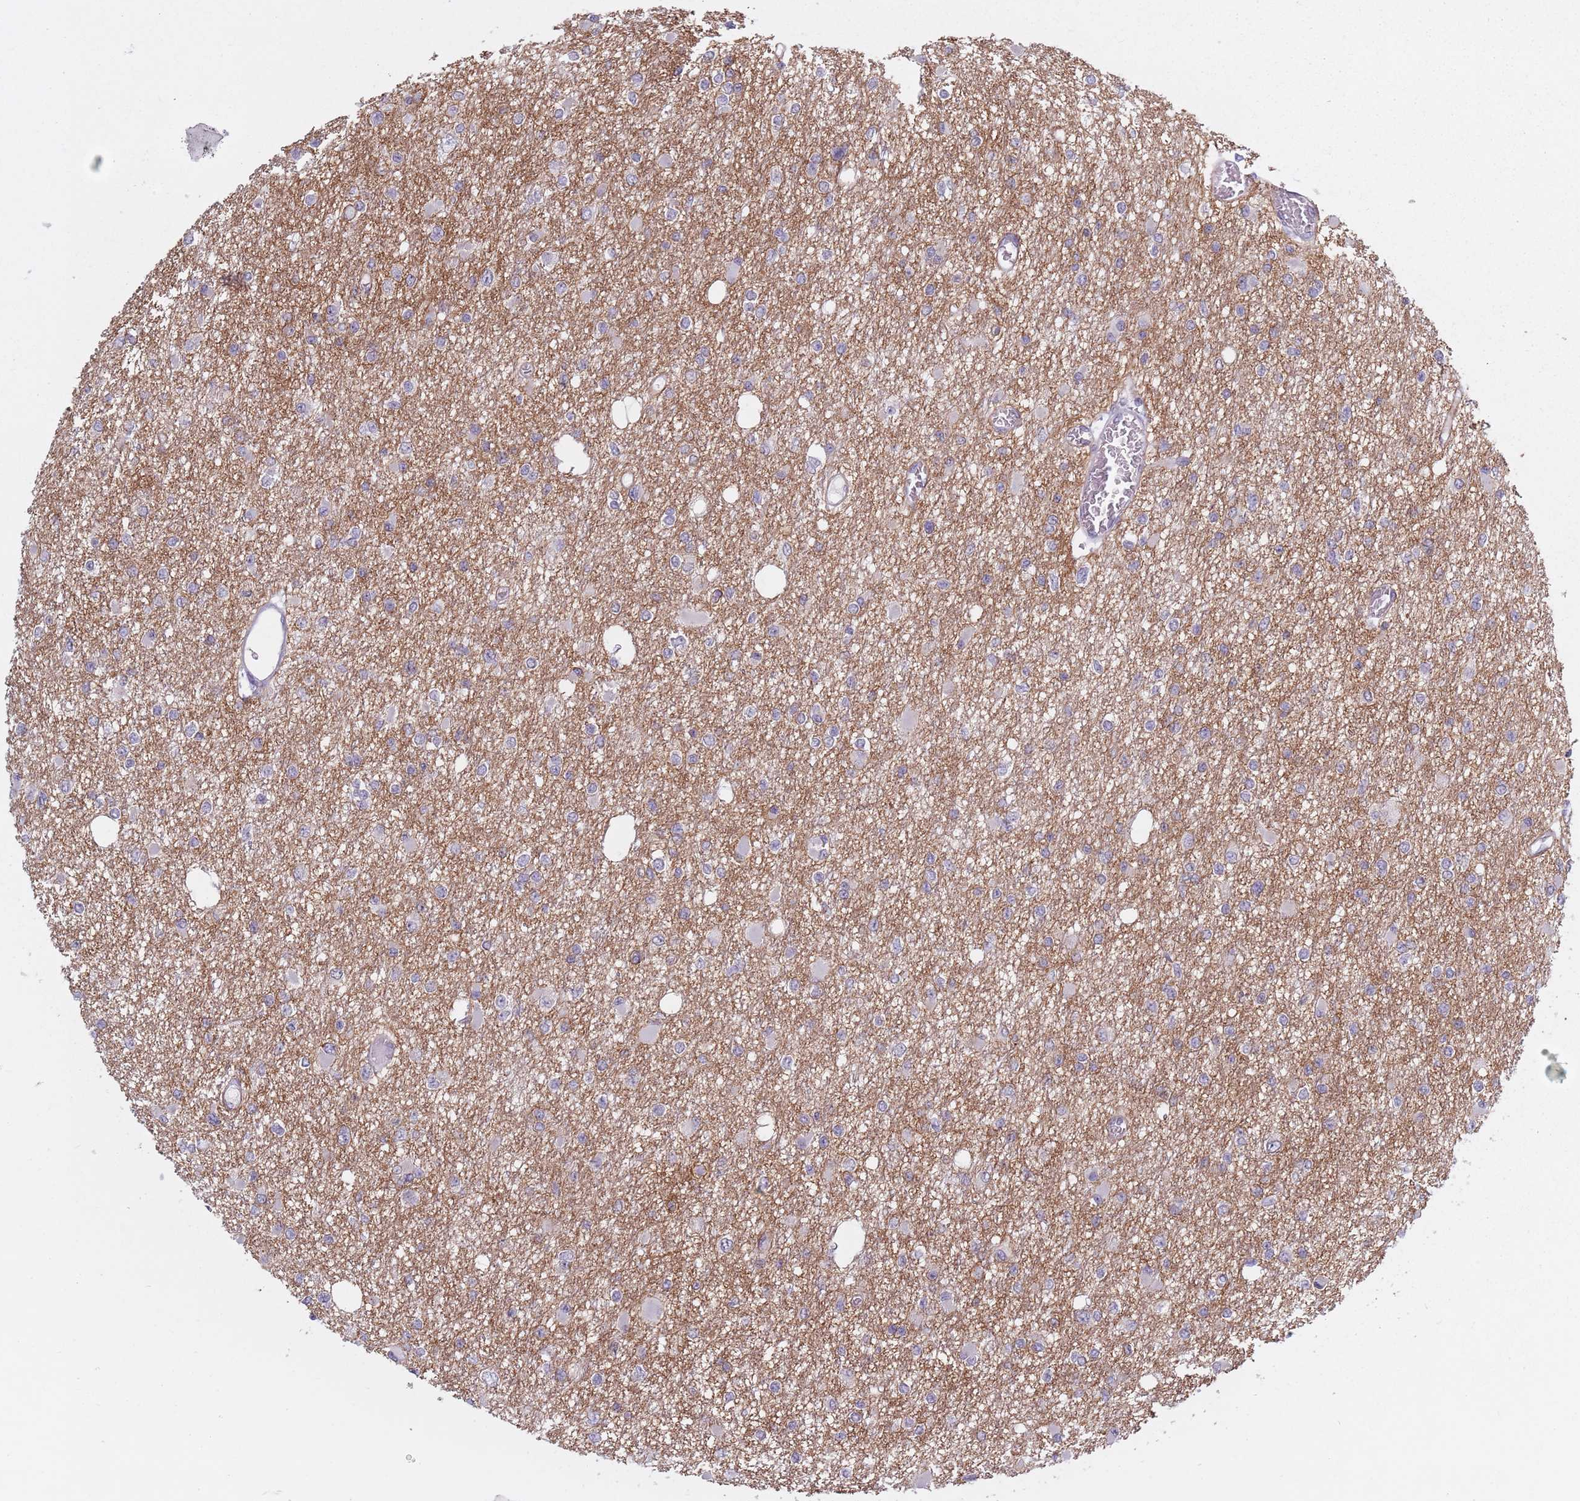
{"staining": {"intensity": "negative", "quantity": "none", "location": "none"}, "tissue": "glioma", "cell_type": "Tumor cells", "image_type": "cancer", "snomed": [{"axis": "morphology", "description": "Glioma, malignant, Low grade"}, {"axis": "topography", "description": "Brain"}], "caption": "Tumor cells are negative for protein expression in human malignant glioma (low-grade).", "gene": "ZKSCAN2", "patient": {"sex": "female", "age": 22}}